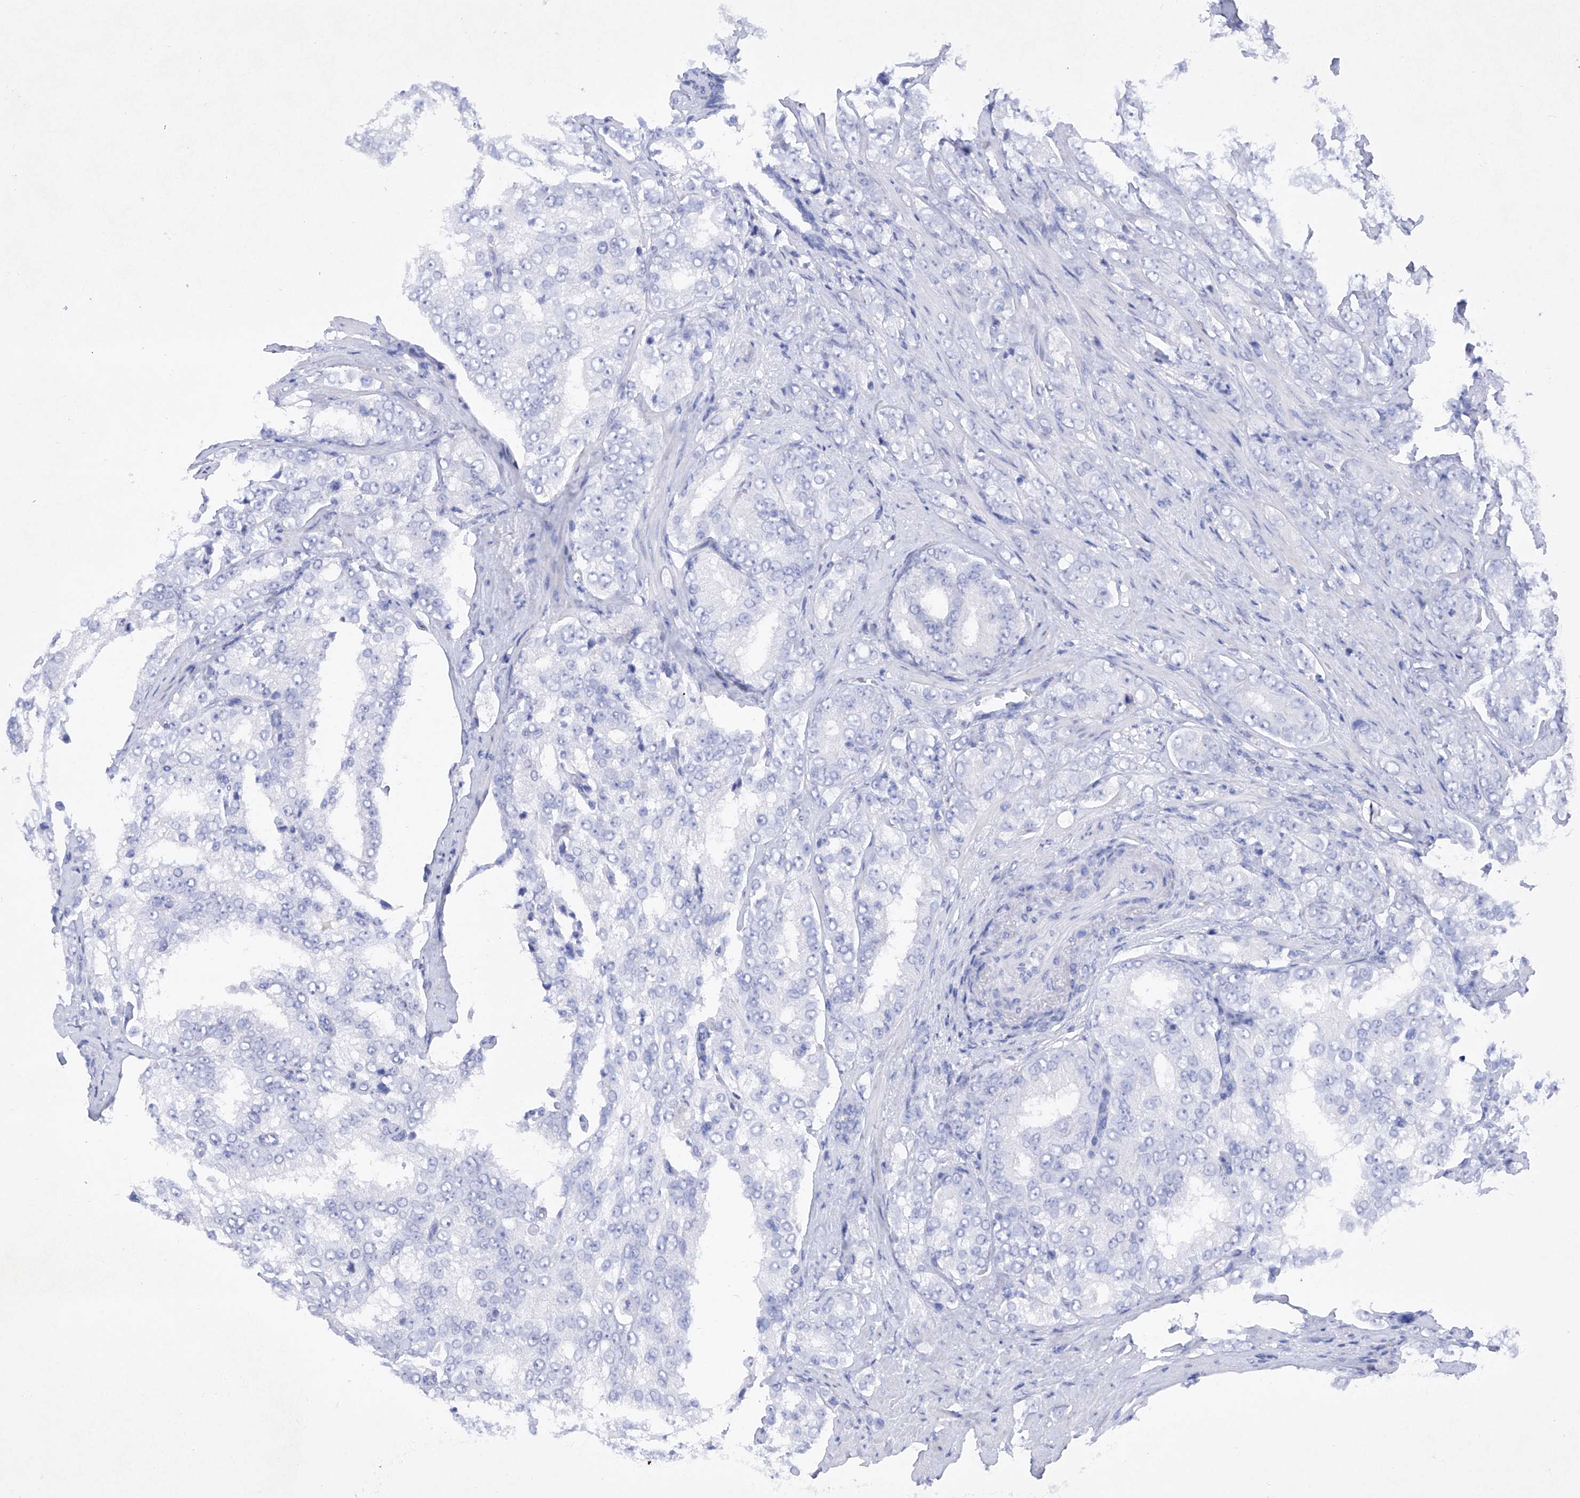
{"staining": {"intensity": "negative", "quantity": "none", "location": "none"}, "tissue": "prostate cancer", "cell_type": "Tumor cells", "image_type": "cancer", "snomed": [{"axis": "morphology", "description": "Adenocarcinoma, High grade"}, {"axis": "topography", "description": "Prostate"}], "caption": "This is an IHC photomicrograph of human prostate adenocarcinoma (high-grade). There is no positivity in tumor cells.", "gene": "BARX2", "patient": {"sex": "male", "age": 58}}